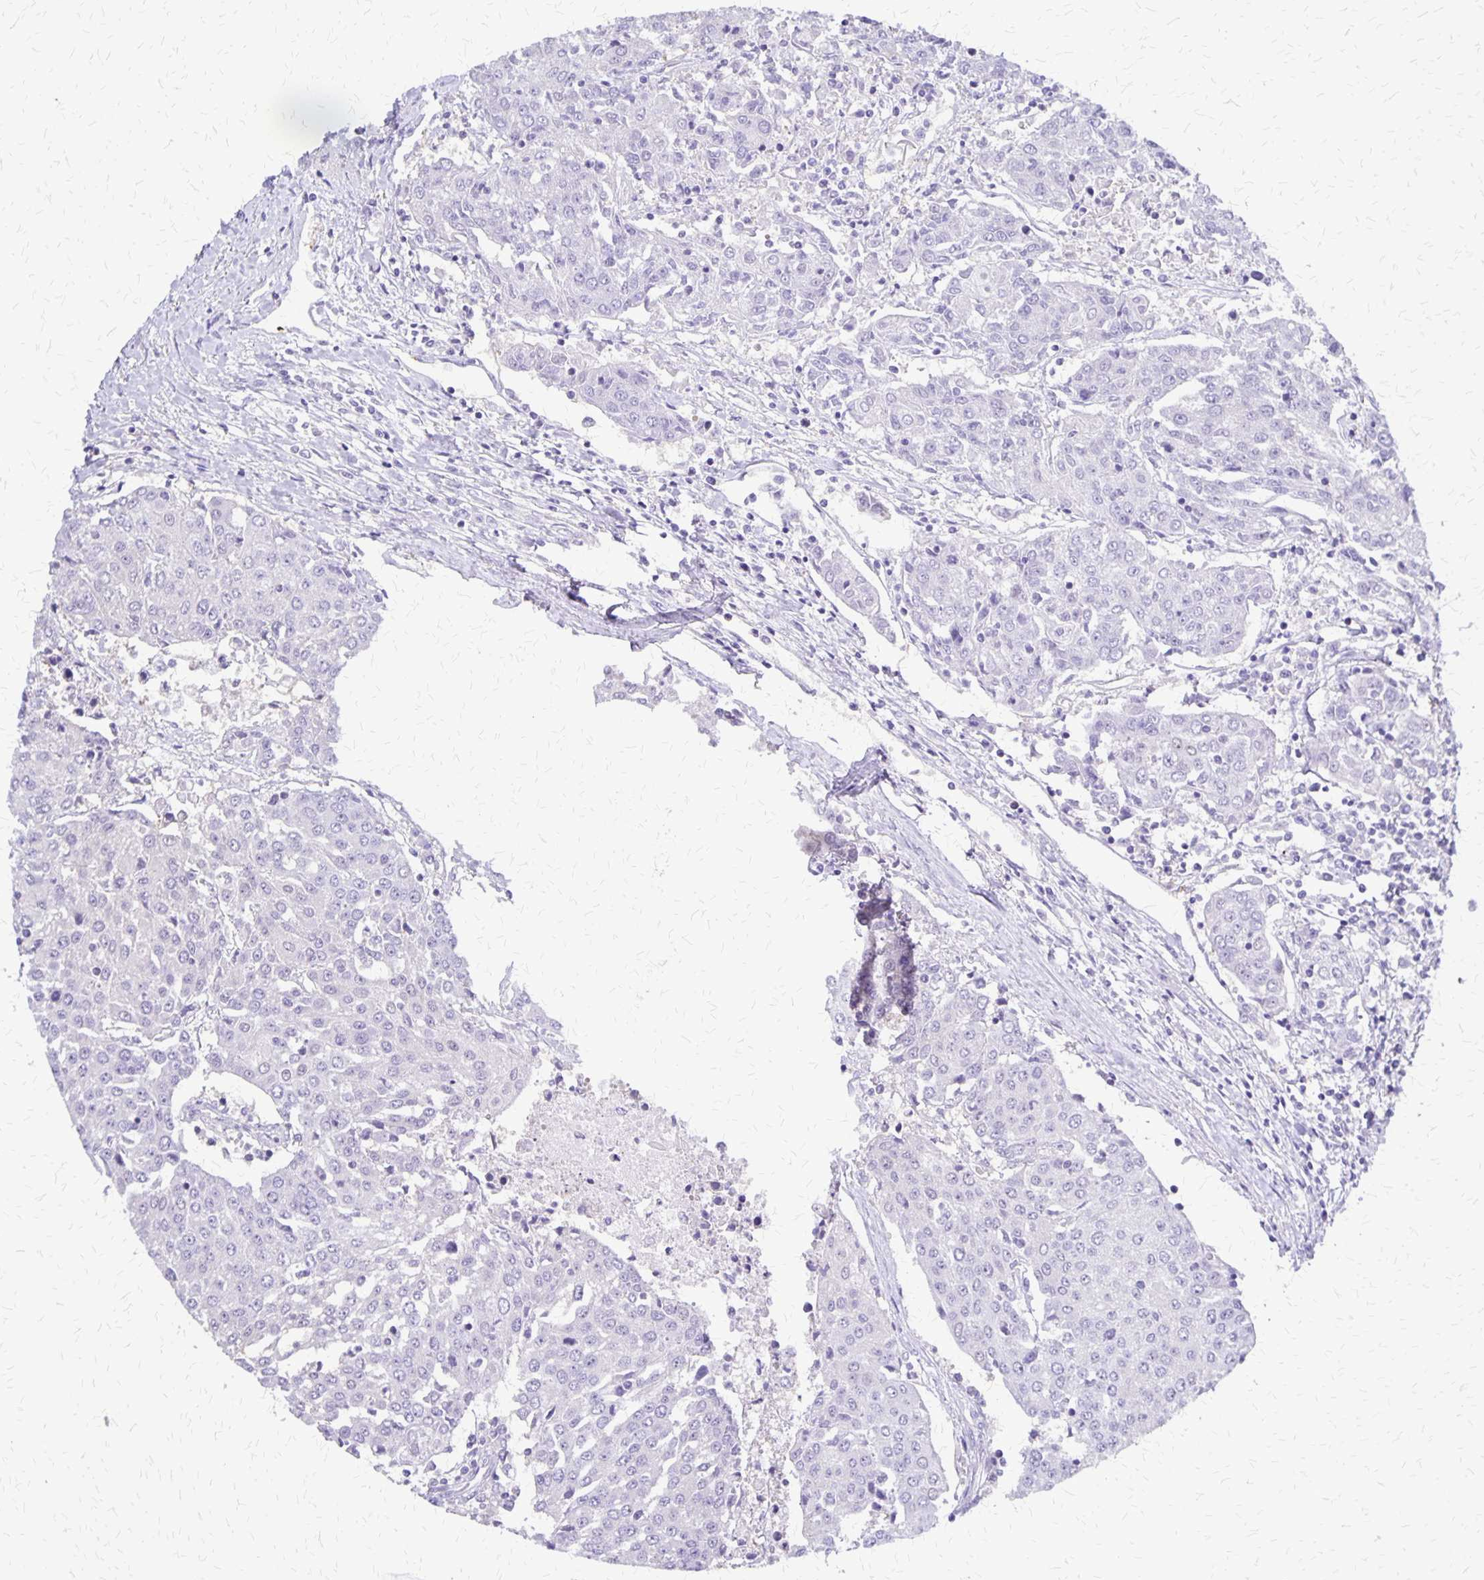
{"staining": {"intensity": "negative", "quantity": "none", "location": "none"}, "tissue": "urothelial cancer", "cell_type": "Tumor cells", "image_type": "cancer", "snomed": [{"axis": "morphology", "description": "Urothelial carcinoma, High grade"}, {"axis": "topography", "description": "Urinary bladder"}], "caption": "DAB (3,3'-diaminobenzidine) immunohistochemical staining of urothelial carcinoma (high-grade) demonstrates no significant positivity in tumor cells.", "gene": "SI", "patient": {"sex": "female", "age": 85}}